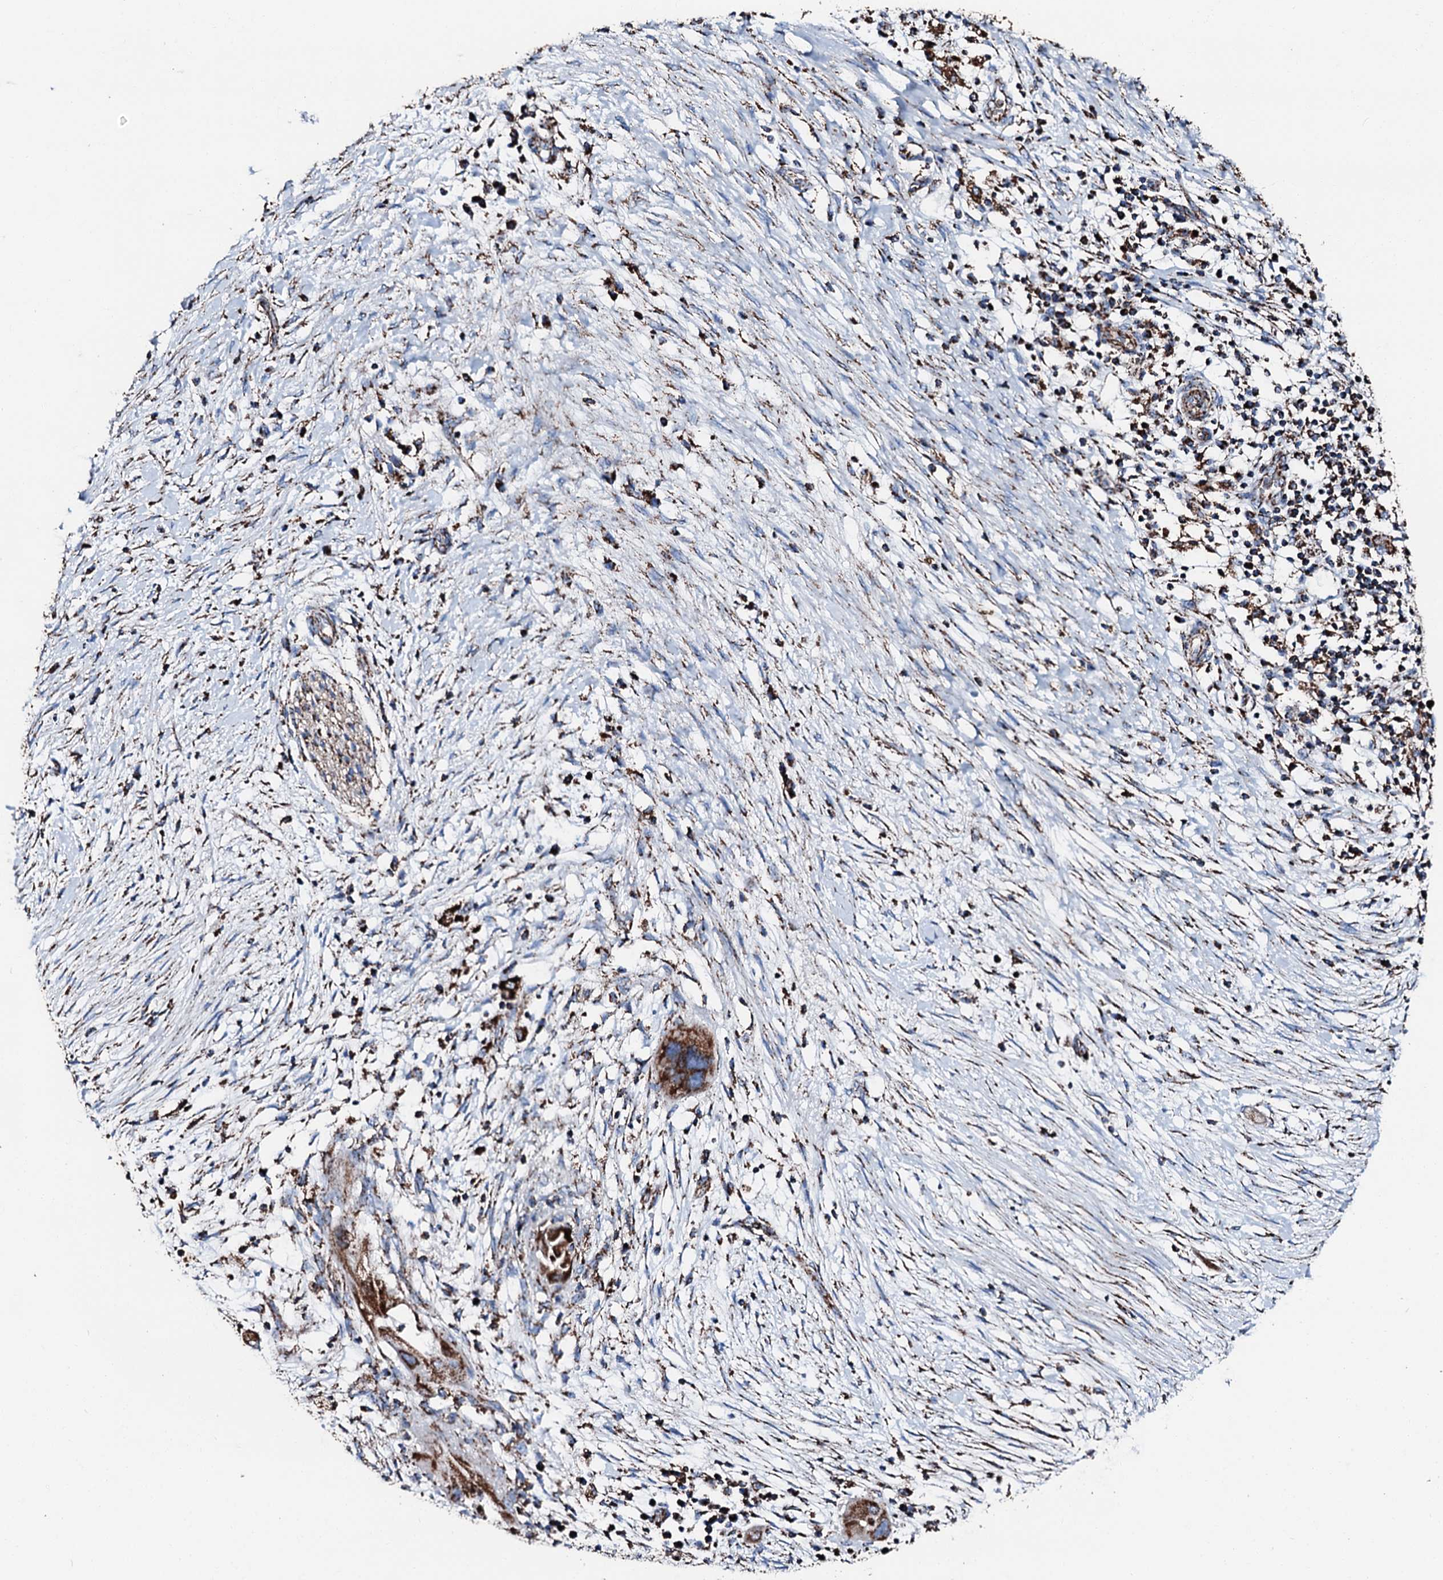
{"staining": {"intensity": "strong", "quantity": ">75%", "location": "cytoplasmic/membranous"}, "tissue": "pancreatic cancer", "cell_type": "Tumor cells", "image_type": "cancer", "snomed": [{"axis": "morphology", "description": "Adenocarcinoma, NOS"}, {"axis": "topography", "description": "Pancreas"}], "caption": "A photomicrograph of pancreatic cancer stained for a protein shows strong cytoplasmic/membranous brown staining in tumor cells.", "gene": "HADH", "patient": {"sex": "male", "age": 68}}